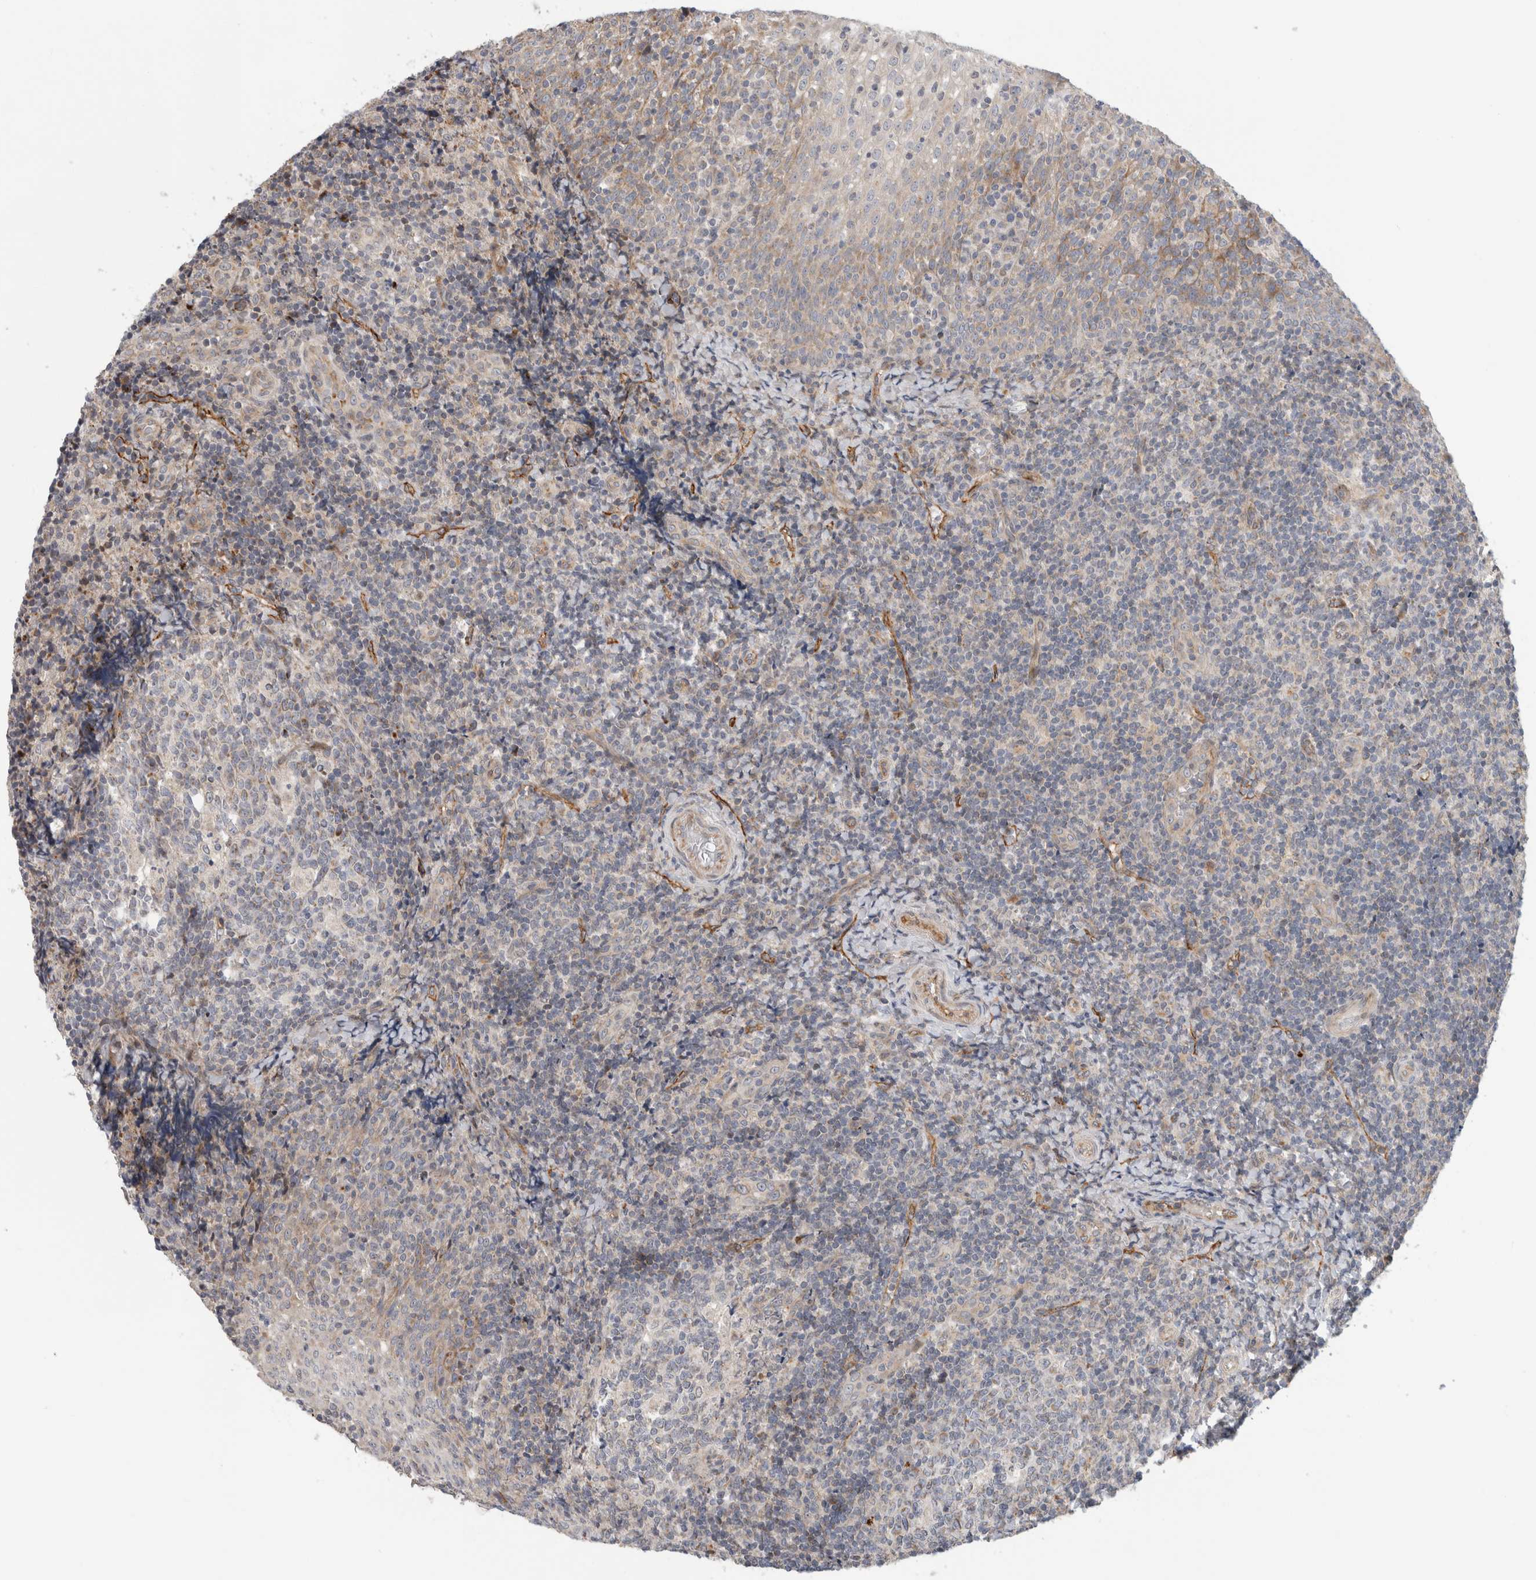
{"staining": {"intensity": "weak", "quantity": "<25%", "location": "cytoplasmic/membranous"}, "tissue": "tonsil", "cell_type": "Germinal center cells", "image_type": "normal", "snomed": [{"axis": "morphology", "description": "Normal tissue, NOS"}, {"axis": "topography", "description": "Tonsil"}], "caption": "IHC photomicrograph of normal tonsil: tonsil stained with DAB (3,3'-diaminobenzidine) exhibits no significant protein staining in germinal center cells.", "gene": "KPNA5", "patient": {"sex": "female", "age": 19}}